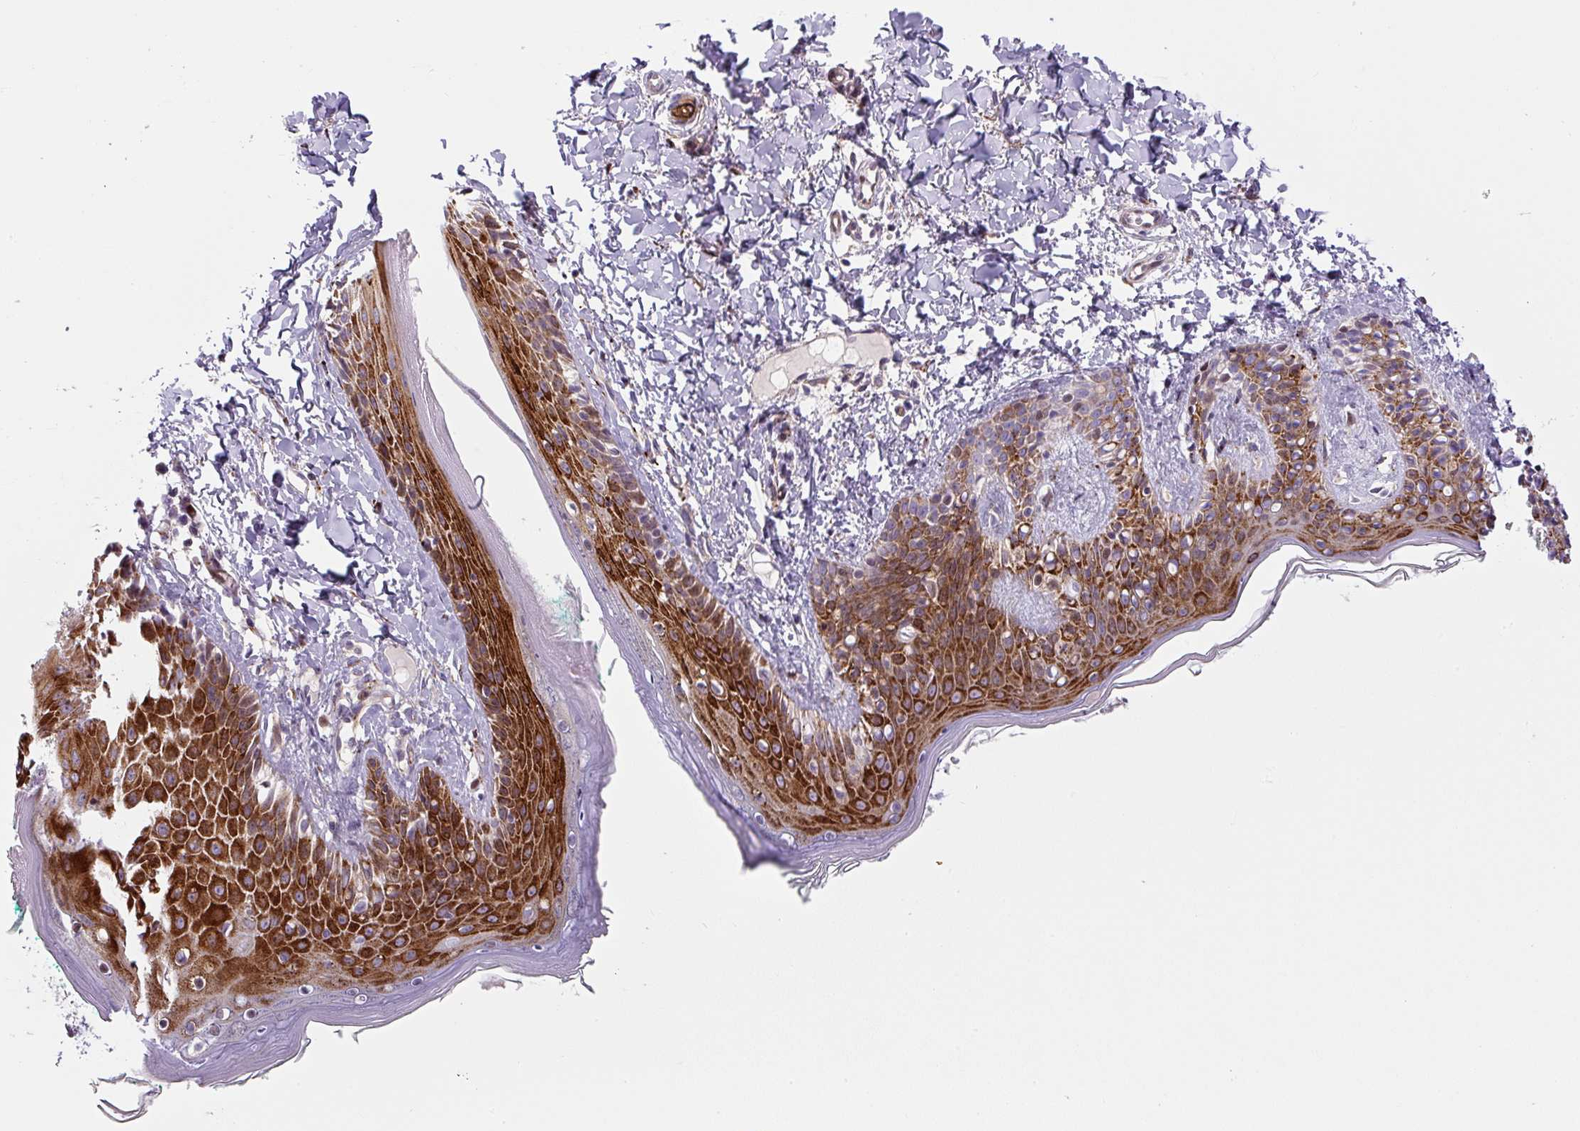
{"staining": {"intensity": "moderate", "quantity": ">75%", "location": "cytoplasmic/membranous"}, "tissue": "skin", "cell_type": "Fibroblasts", "image_type": "normal", "snomed": [{"axis": "morphology", "description": "Normal tissue, NOS"}, {"axis": "topography", "description": "Skin"}], "caption": "Immunohistochemistry staining of normal skin, which reveals medium levels of moderate cytoplasmic/membranous staining in about >75% of fibroblasts indicating moderate cytoplasmic/membranous protein positivity. The staining was performed using DAB (3,3'-diaminobenzidine) (brown) for protein detection and nuclei were counterstained in hematoxylin (blue).", "gene": "DISP3", "patient": {"sex": "male", "age": 16}}